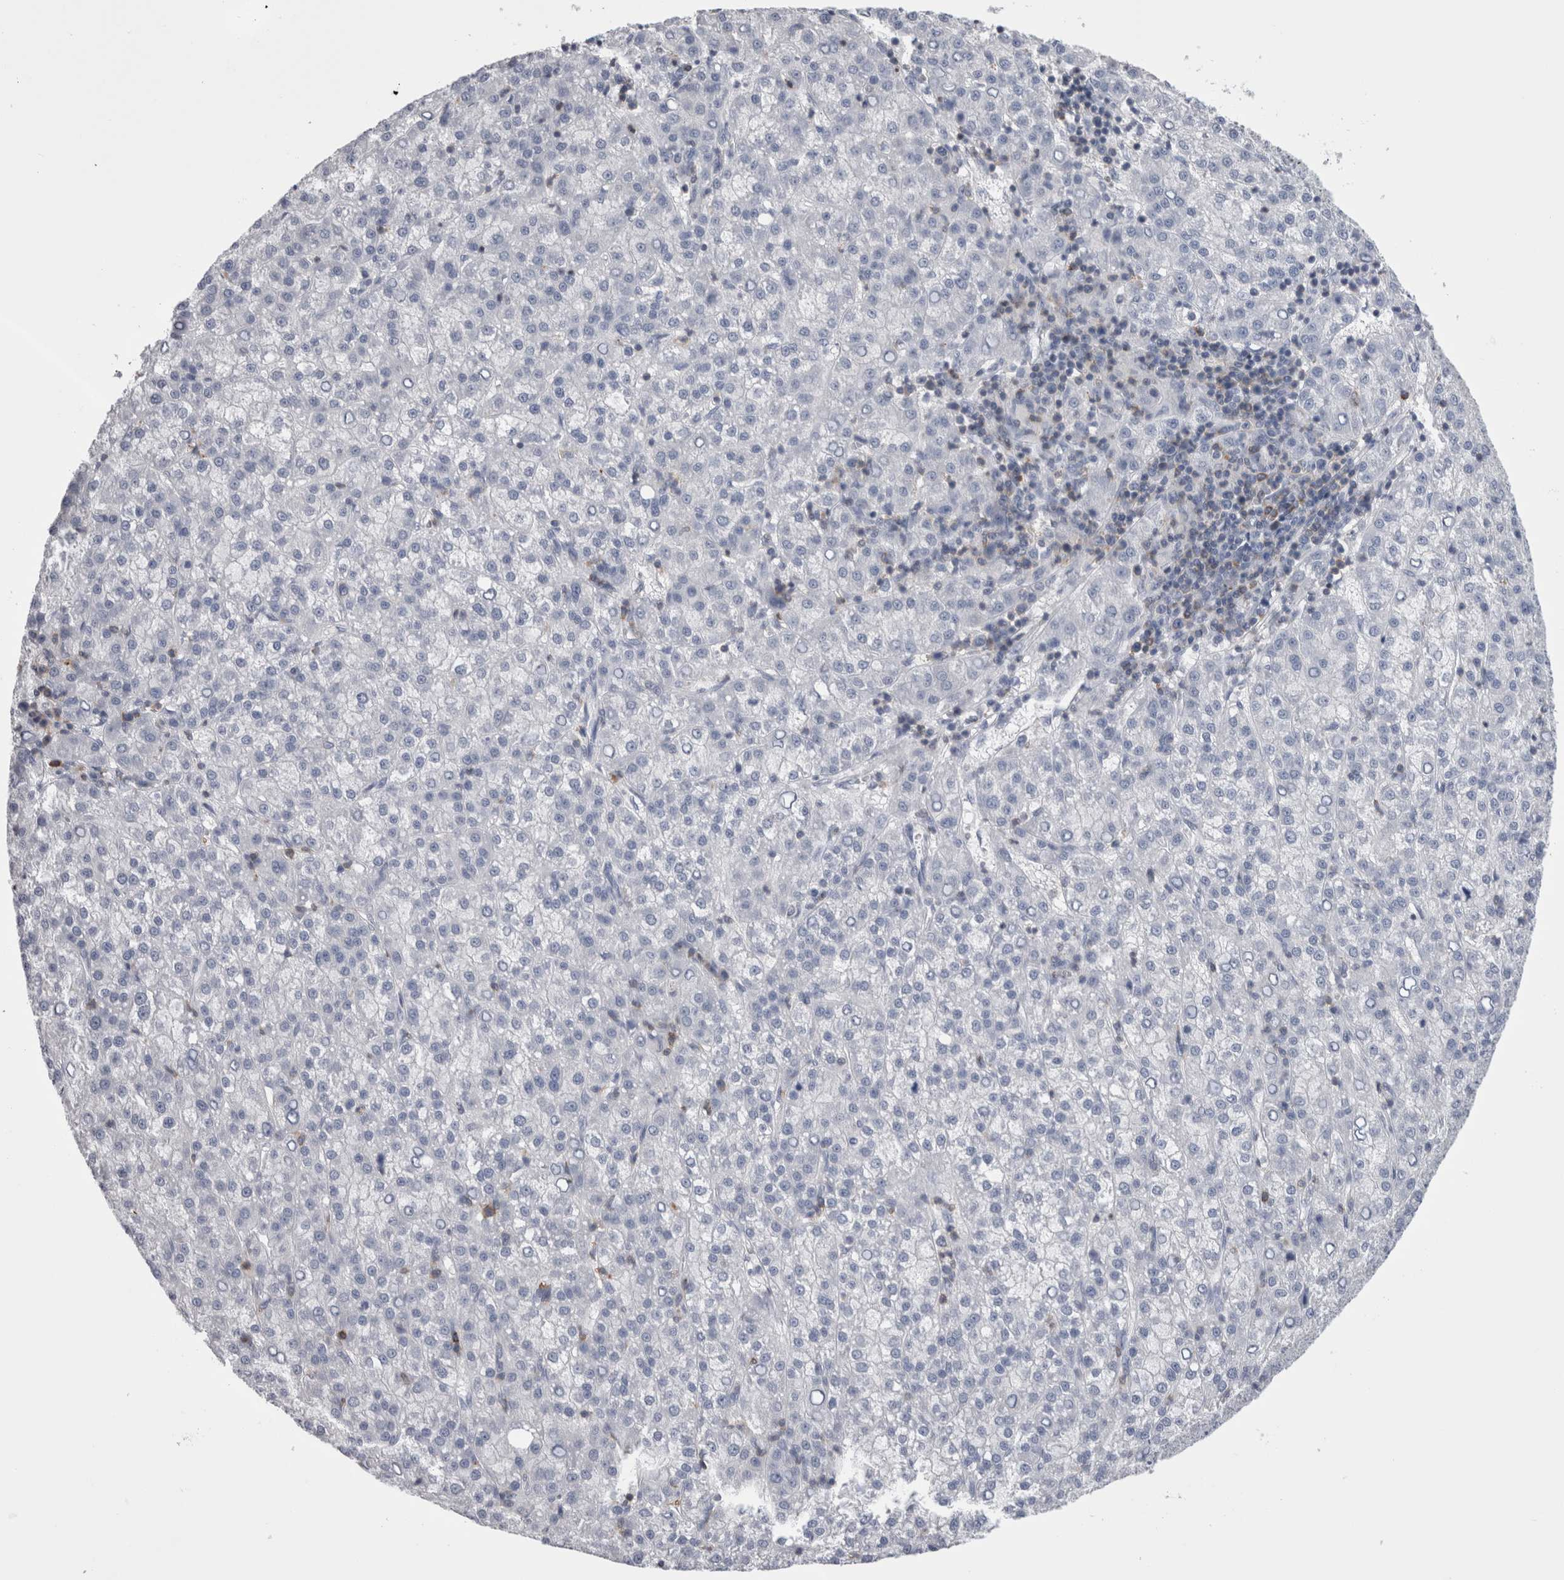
{"staining": {"intensity": "negative", "quantity": "none", "location": "none"}, "tissue": "liver cancer", "cell_type": "Tumor cells", "image_type": "cancer", "snomed": [{"axis": "morphology", "description": "Carcinoma, Hepatocellular, NOS"}, {"axis": "topography", "description": "Liver"}], "caption": "Histopathology image shows no protein positivity in tumor cells of hepatocellular carcinoma (liver) tissue.", "gene": "DCTN6", "patient": {"sex": "female", "age": 58}}